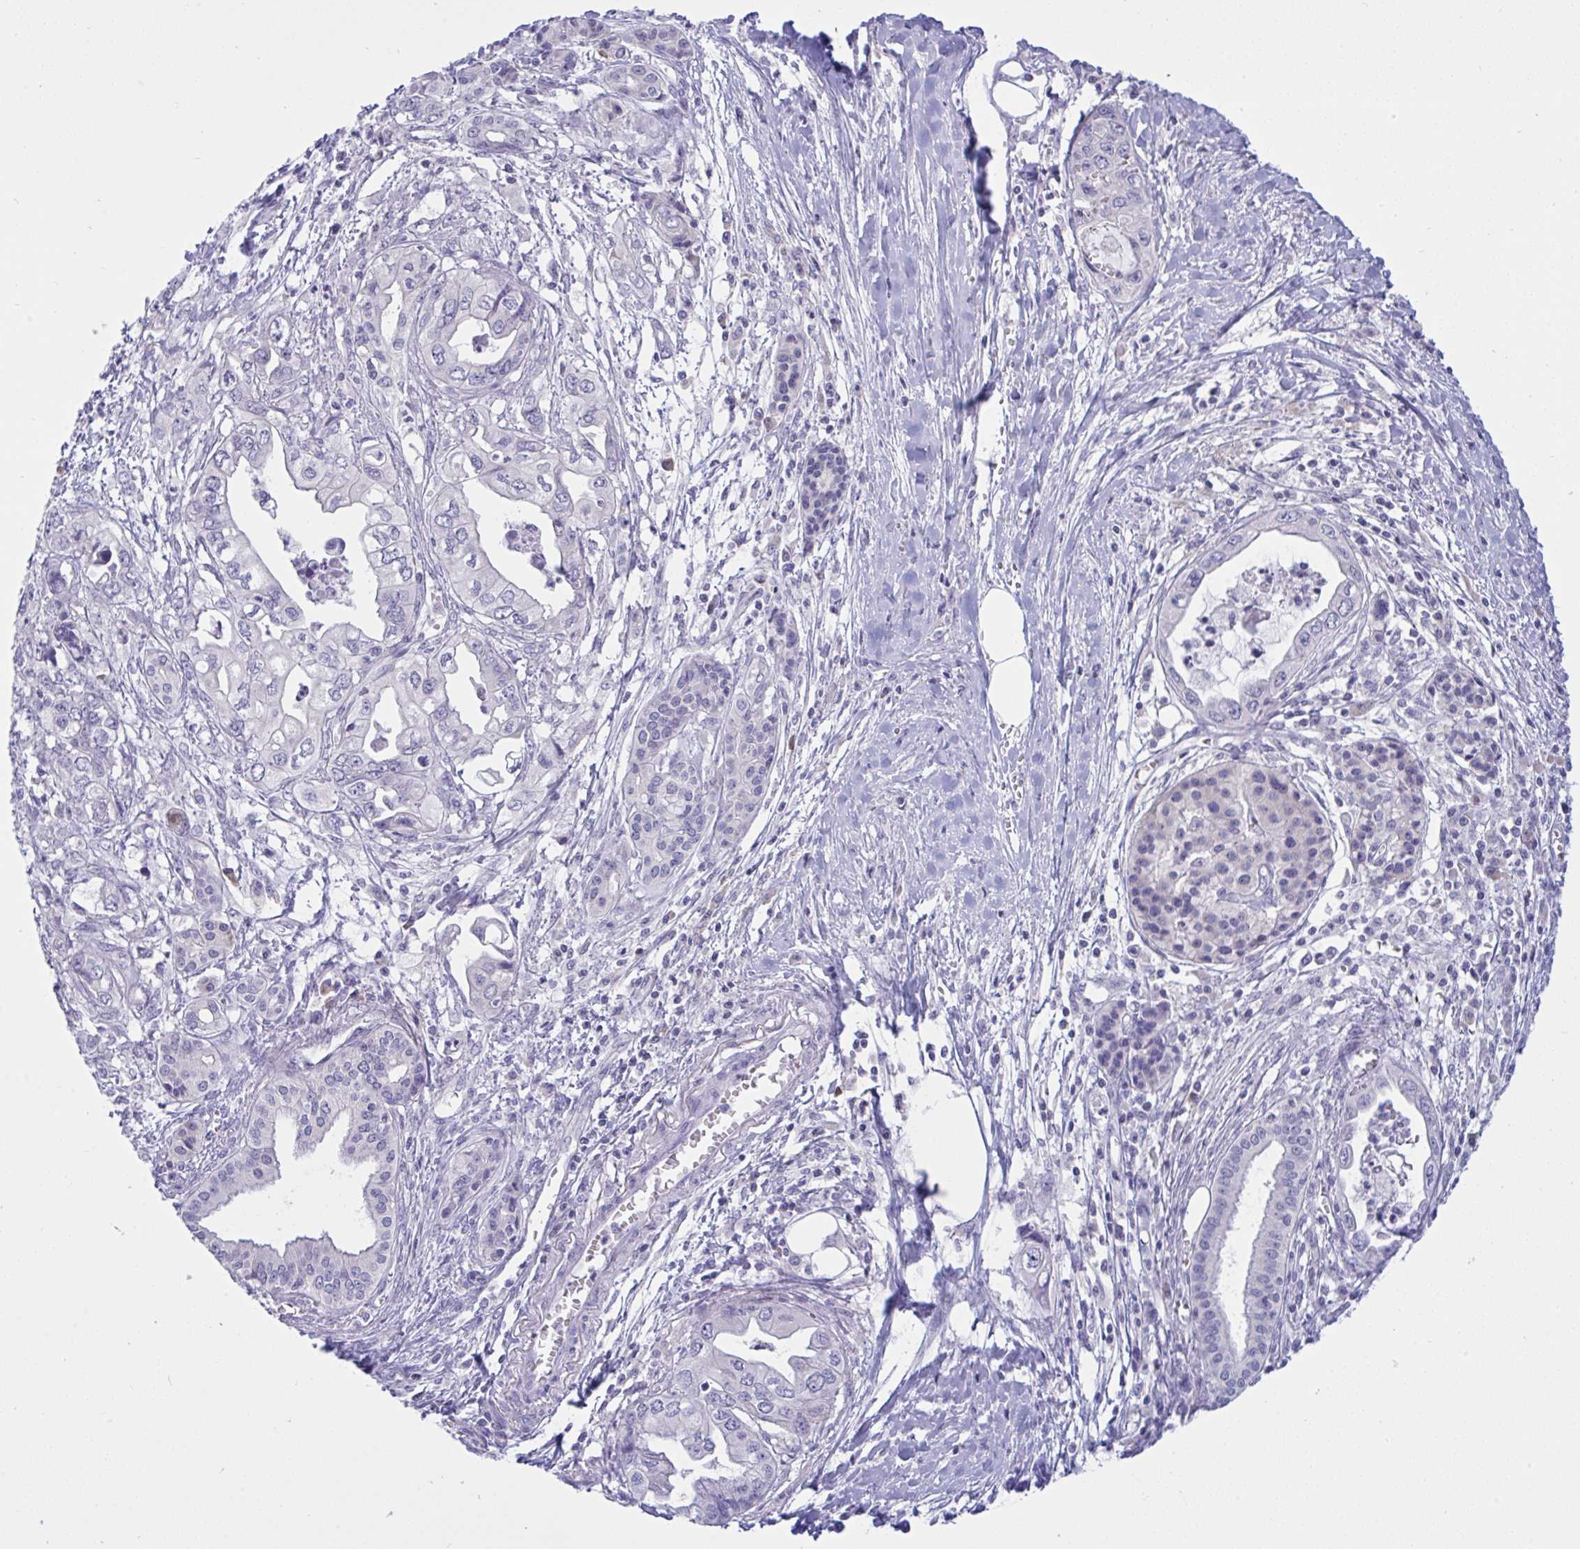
{"staining": {"intensity": "negative", "quantity": "none", "location": "none"}, "tissue": "pancreatic cancer", "cell_type": "Tumor cells", "image_type": "cancer", "snomed": [{"axis": "morphology", "description": "Adenocarcinoma, NOS"}, {"axis": "topography", "description": "Pancreas"}], "caption": "Immunohistochemical staining of human pancreatic adenocarcinoma exhibits no significant positivity in tumor cells.", "gene": "TMEM41A", "patient": {"sex": "male", "age": 68}}